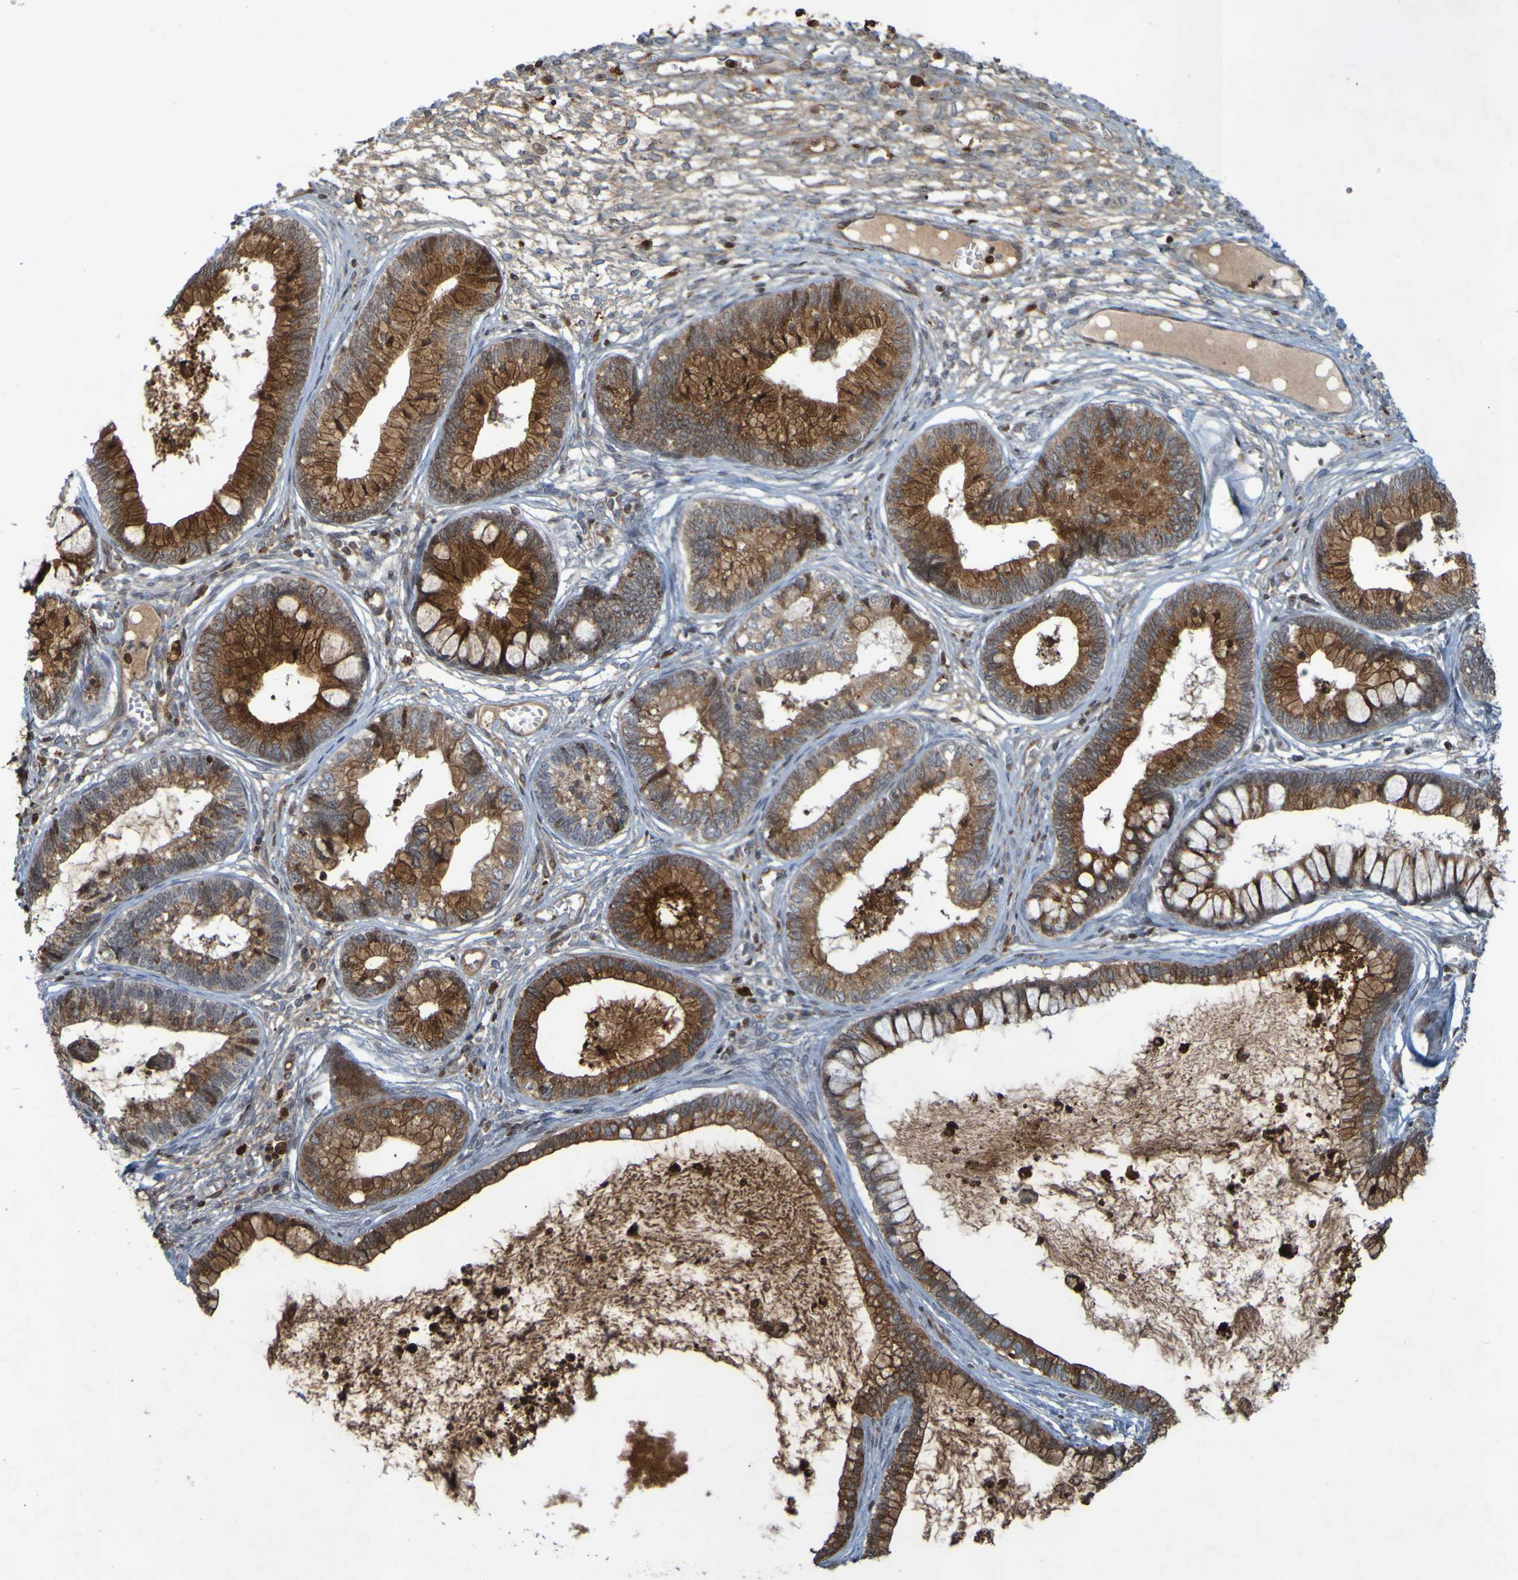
{"staining": {"intensity": "strong", "quantity": ">75%", "location": "cytoplasmic/membranous"}, "tissue": "cervical cancer", "cell_type": "Tumor cells", "image_type": "cancer", "snomed": [{"axis": "morphology", "description": "Adenocarcinoma, NOS"}, {"axis": "topography", "description": "Cervix"}], "caption": "Strong cytoplasmic/membranous protein staining is seen in about >75% of tumor cells in cervical cancer.", "gene": "GUCY1A1", "patient": {"sex": "female", "age": 44}}